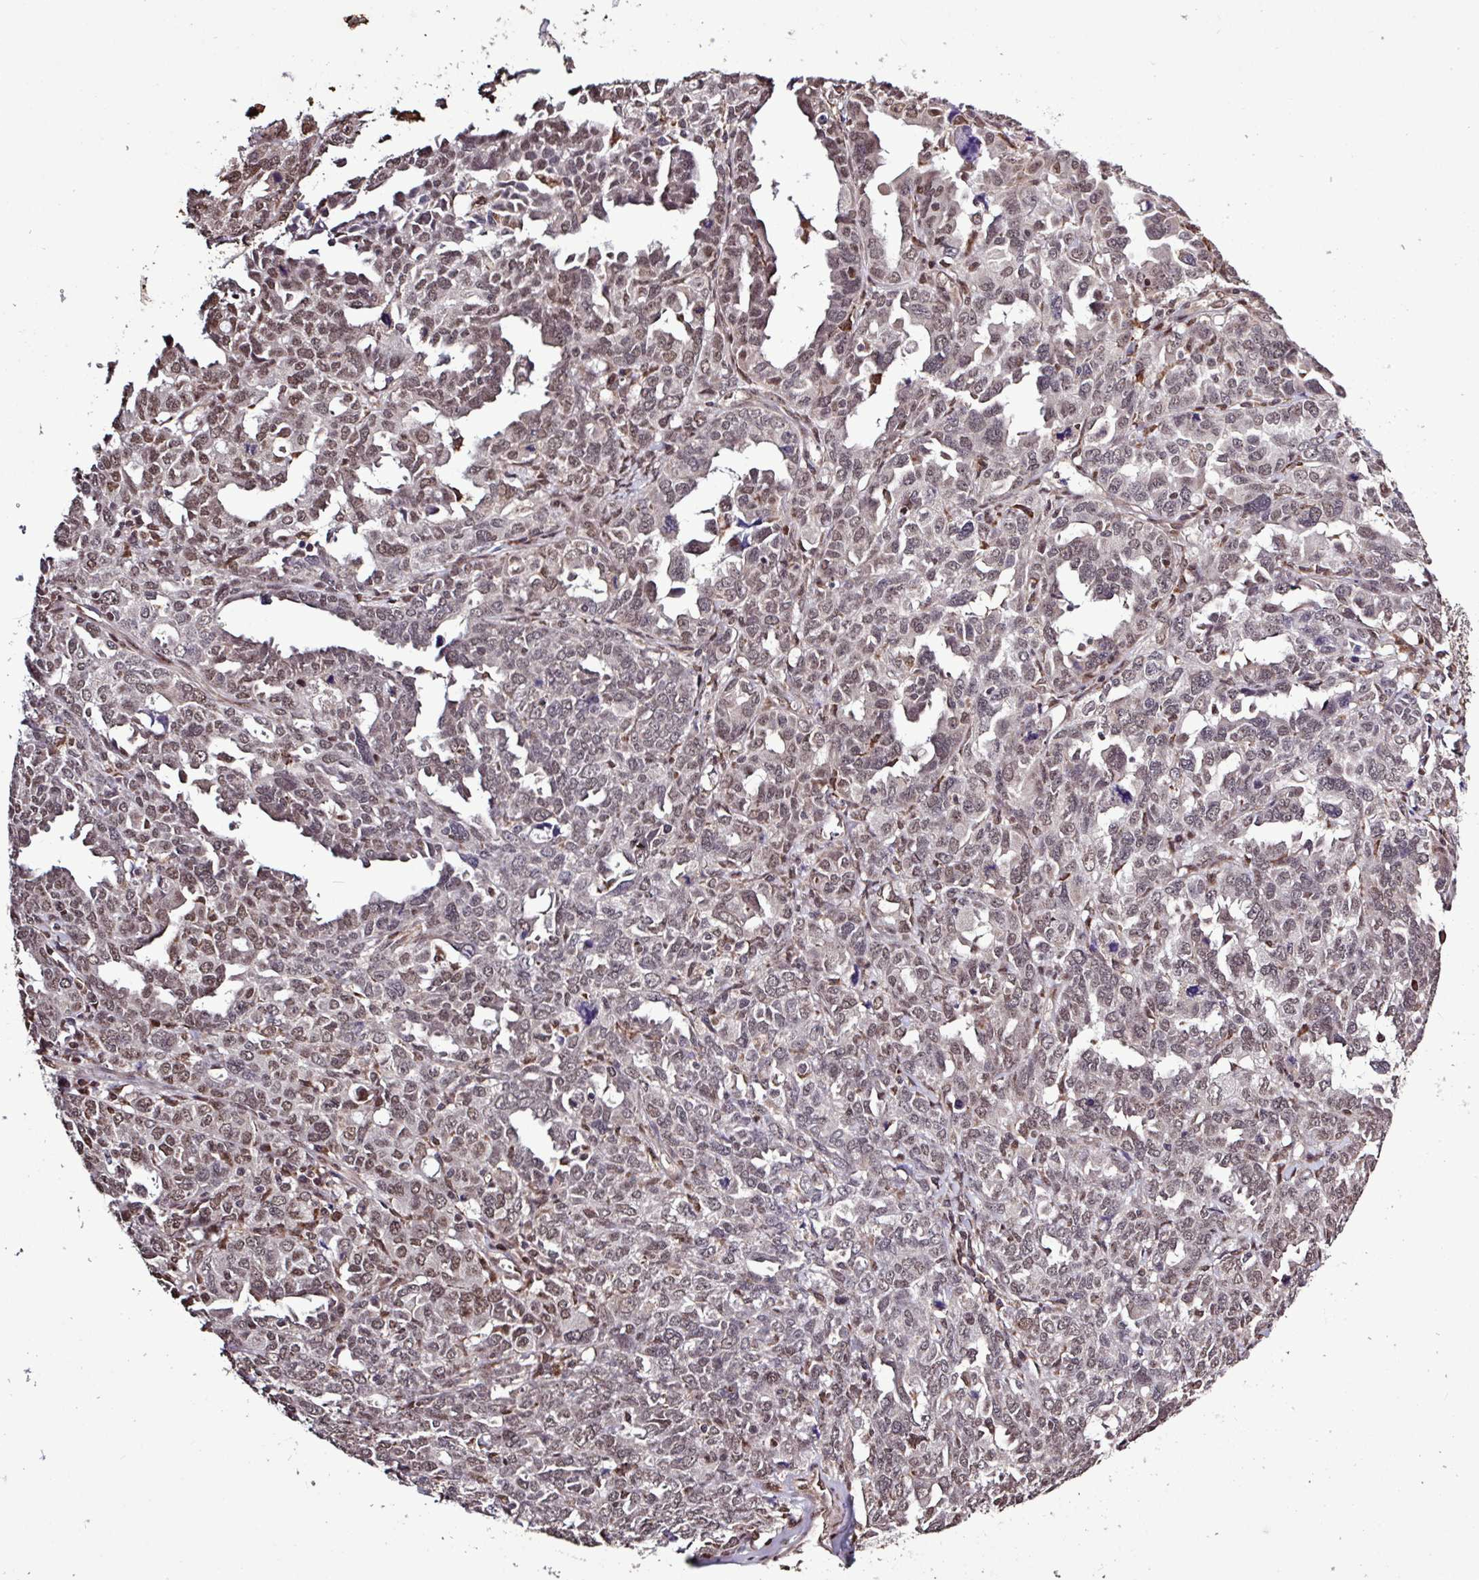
{"staining": {"intensity": "moderate", "quantity": ">75%", "location": "nuclear"}, "tissue": "ovarian cancer", "cell_type": "Tumor cells", "image_type": "cancer", "snomed": [{"axis": "morphology", "description": "Adenocarcinoma, NOS"}, {"axis": "morphology", "description": "Carcinoma, endometroid"}, {"axis": "topography", "description": "Ovary"}], "caption": "Protein expression by IHC reveals moderate nuclear positivity in about >75% of tumor cells in endometroid carcinoma (ovarian).", "gene": "SKIC2", "patient": {"sex": "female", "age": 72}}